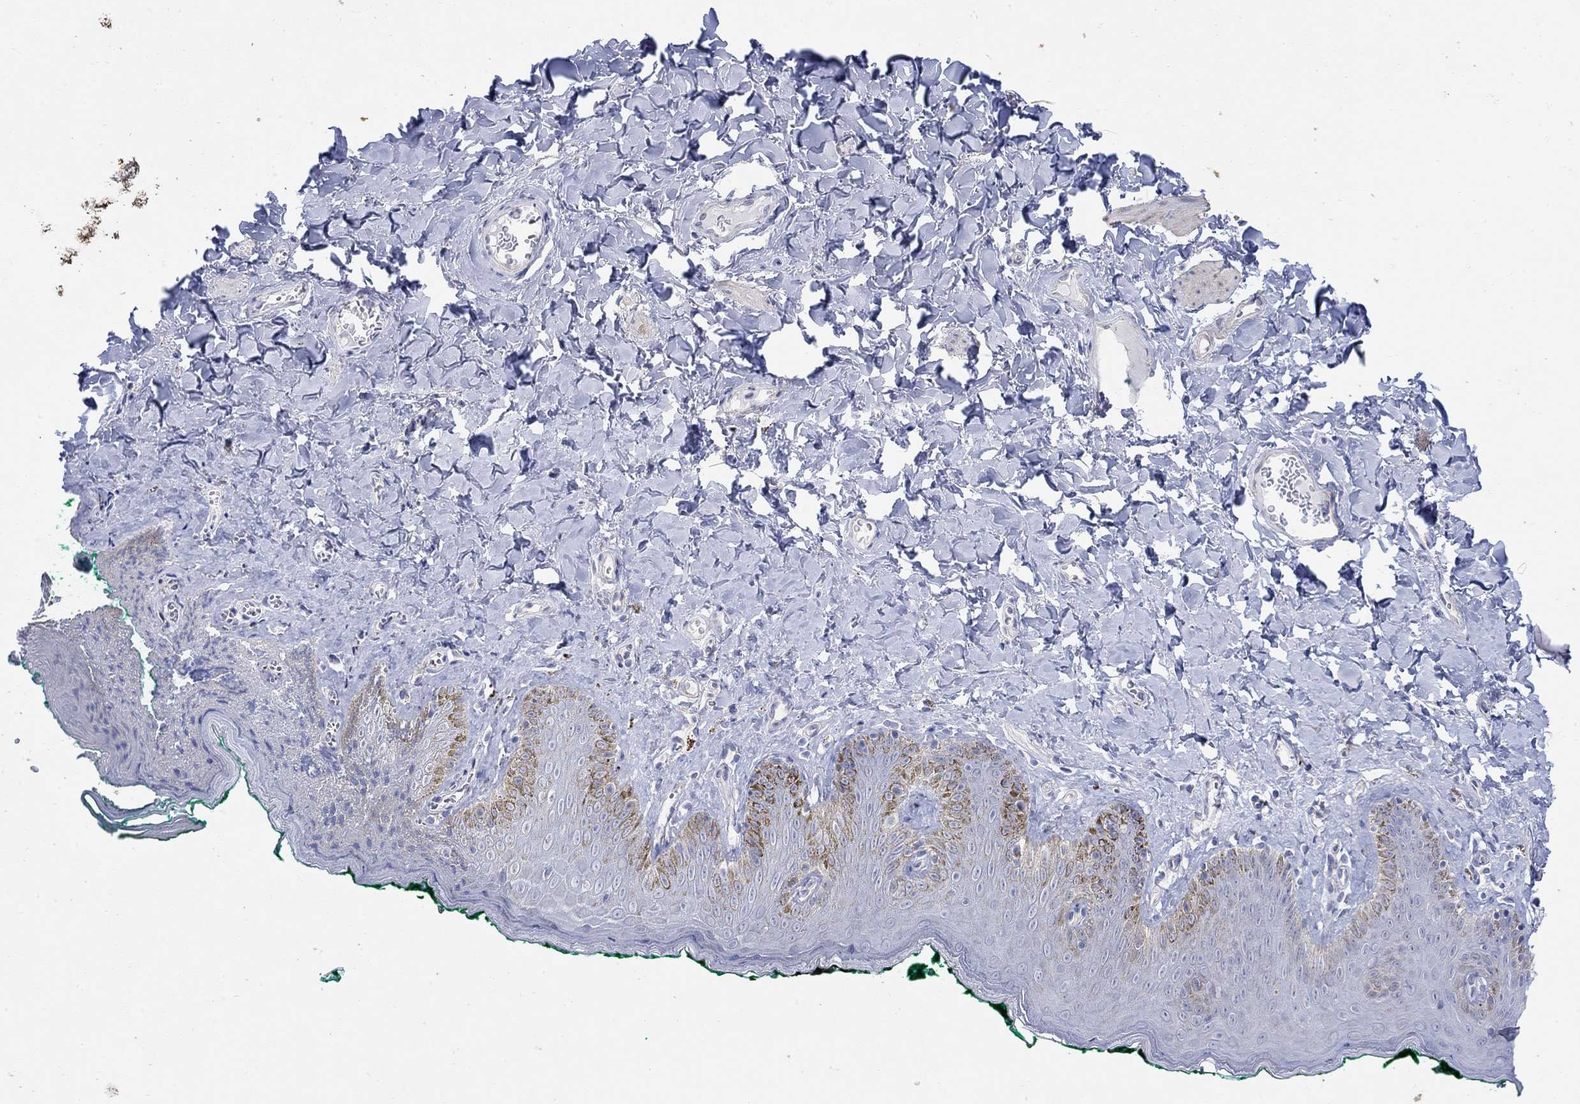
{"staining": {"intensity": "negative", "quantity": "none", "location": "none"}, "tissue": "skin", "cell_type": "Epidermal cells", "image_type": "normal", "snomed": [{"axis": "morphology", "description": "Normal tissue, NOS"}, {"axis": "topography", "description": "Vulva"}], "caption": "IHC image of unremarkable skin: skin stained with DAB (3,3'-diaminobenzidine) reveals no significant protein expression in epidermal cells.", "gene": "KRT222", "patient": {"sex": "female", "age": 66}}